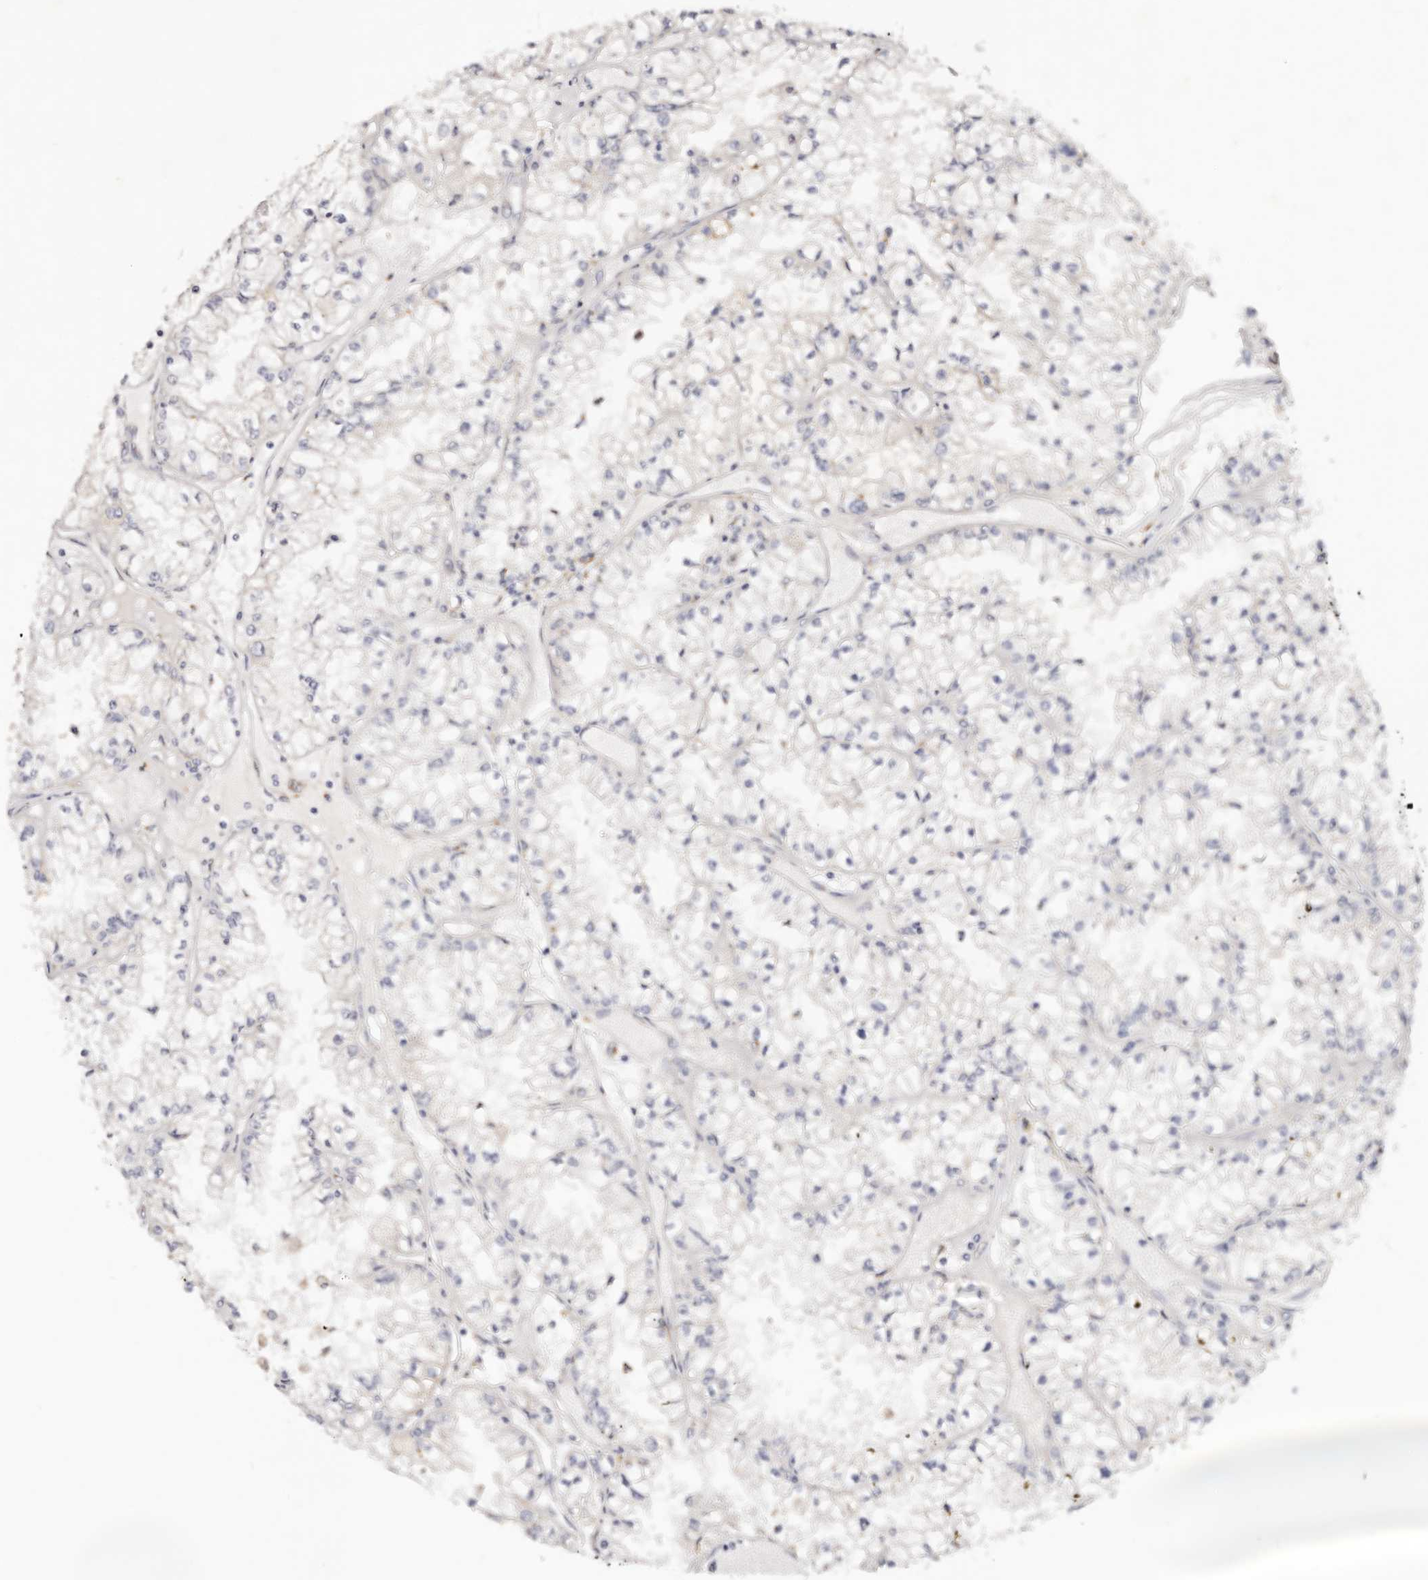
{"staining": {"intensity": "negative", "quantity": "none", "location": "none"}, "tissue": "renal cancer", "cell_type": "Tumor cells", "image_type": "cancer", "snomed": [{"axis": "morphology", "description": "Adenocarcinoma, NOS"}, {"axis": "topography", "description": "Kidney"}], "caption": "Immunohistochemistry micrograph of human renal adenocarcinoma stained for a protein (brown), which demonstrates no staining in tumor cells.", "gene": "VIPAS39", "patient": {"sex": "male", "age": 56}}